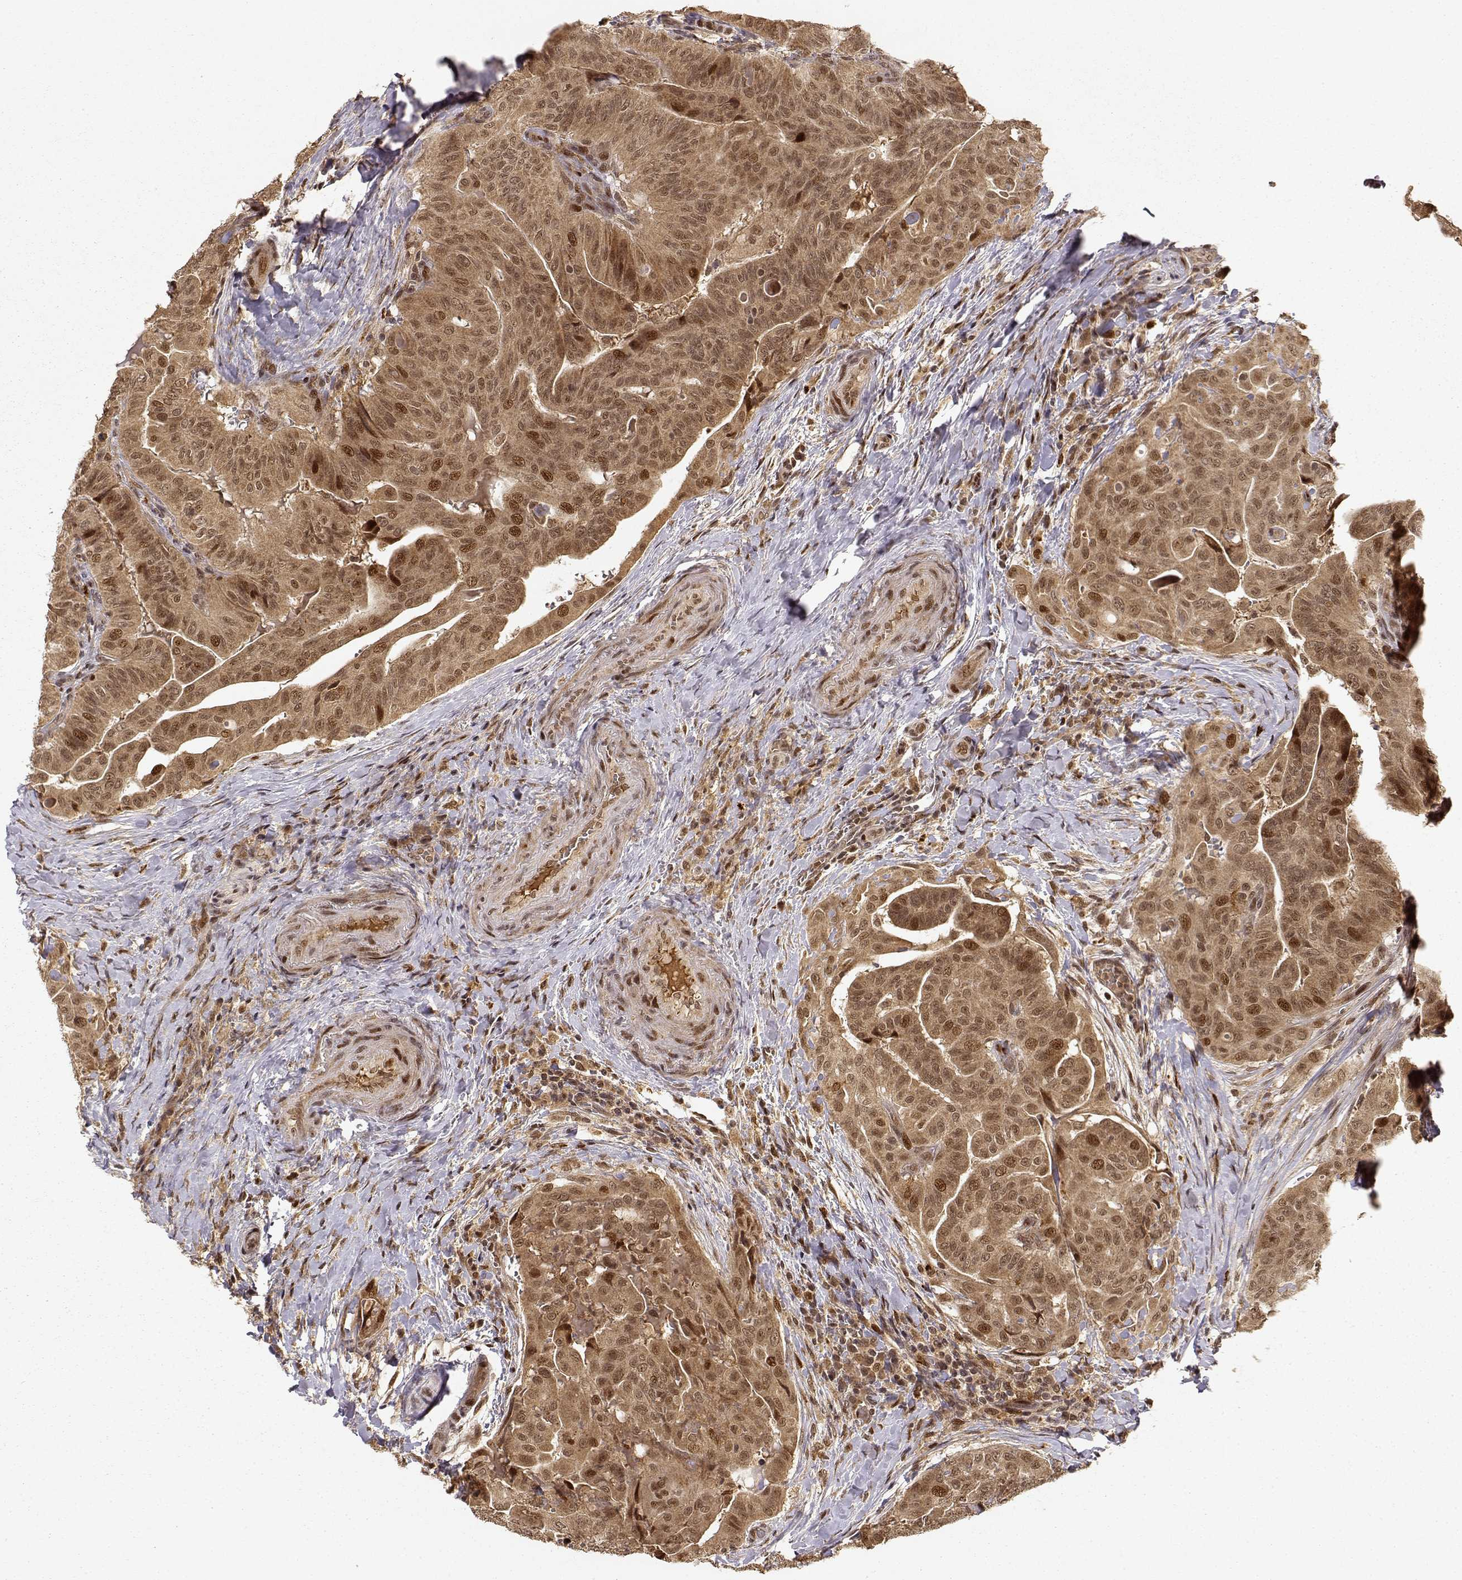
{"staining": {"intensity": "moderate", "quantity": ">75%", "location": "cytoplasmic/membranous,nuclear"}, "tissue": "thyroid cancer", "cell_type": "Tumor cells", "image_type": "cancer", "snomed": [{"axis": "morphology", "description": "Papillary adenocarcinoma, NOS"}, {"axis": "topography", "description": "Thyroid gland"}], "caption": "The histopathology image exhibits immunohistochemical staining of thyroid cancer. There is moderate cytoplasmic/membranous and nuclear staining is appreciated in about >75% of tumor cells.", "gene": "MAEA", "patient": {"sex": "female", "age": 68}}